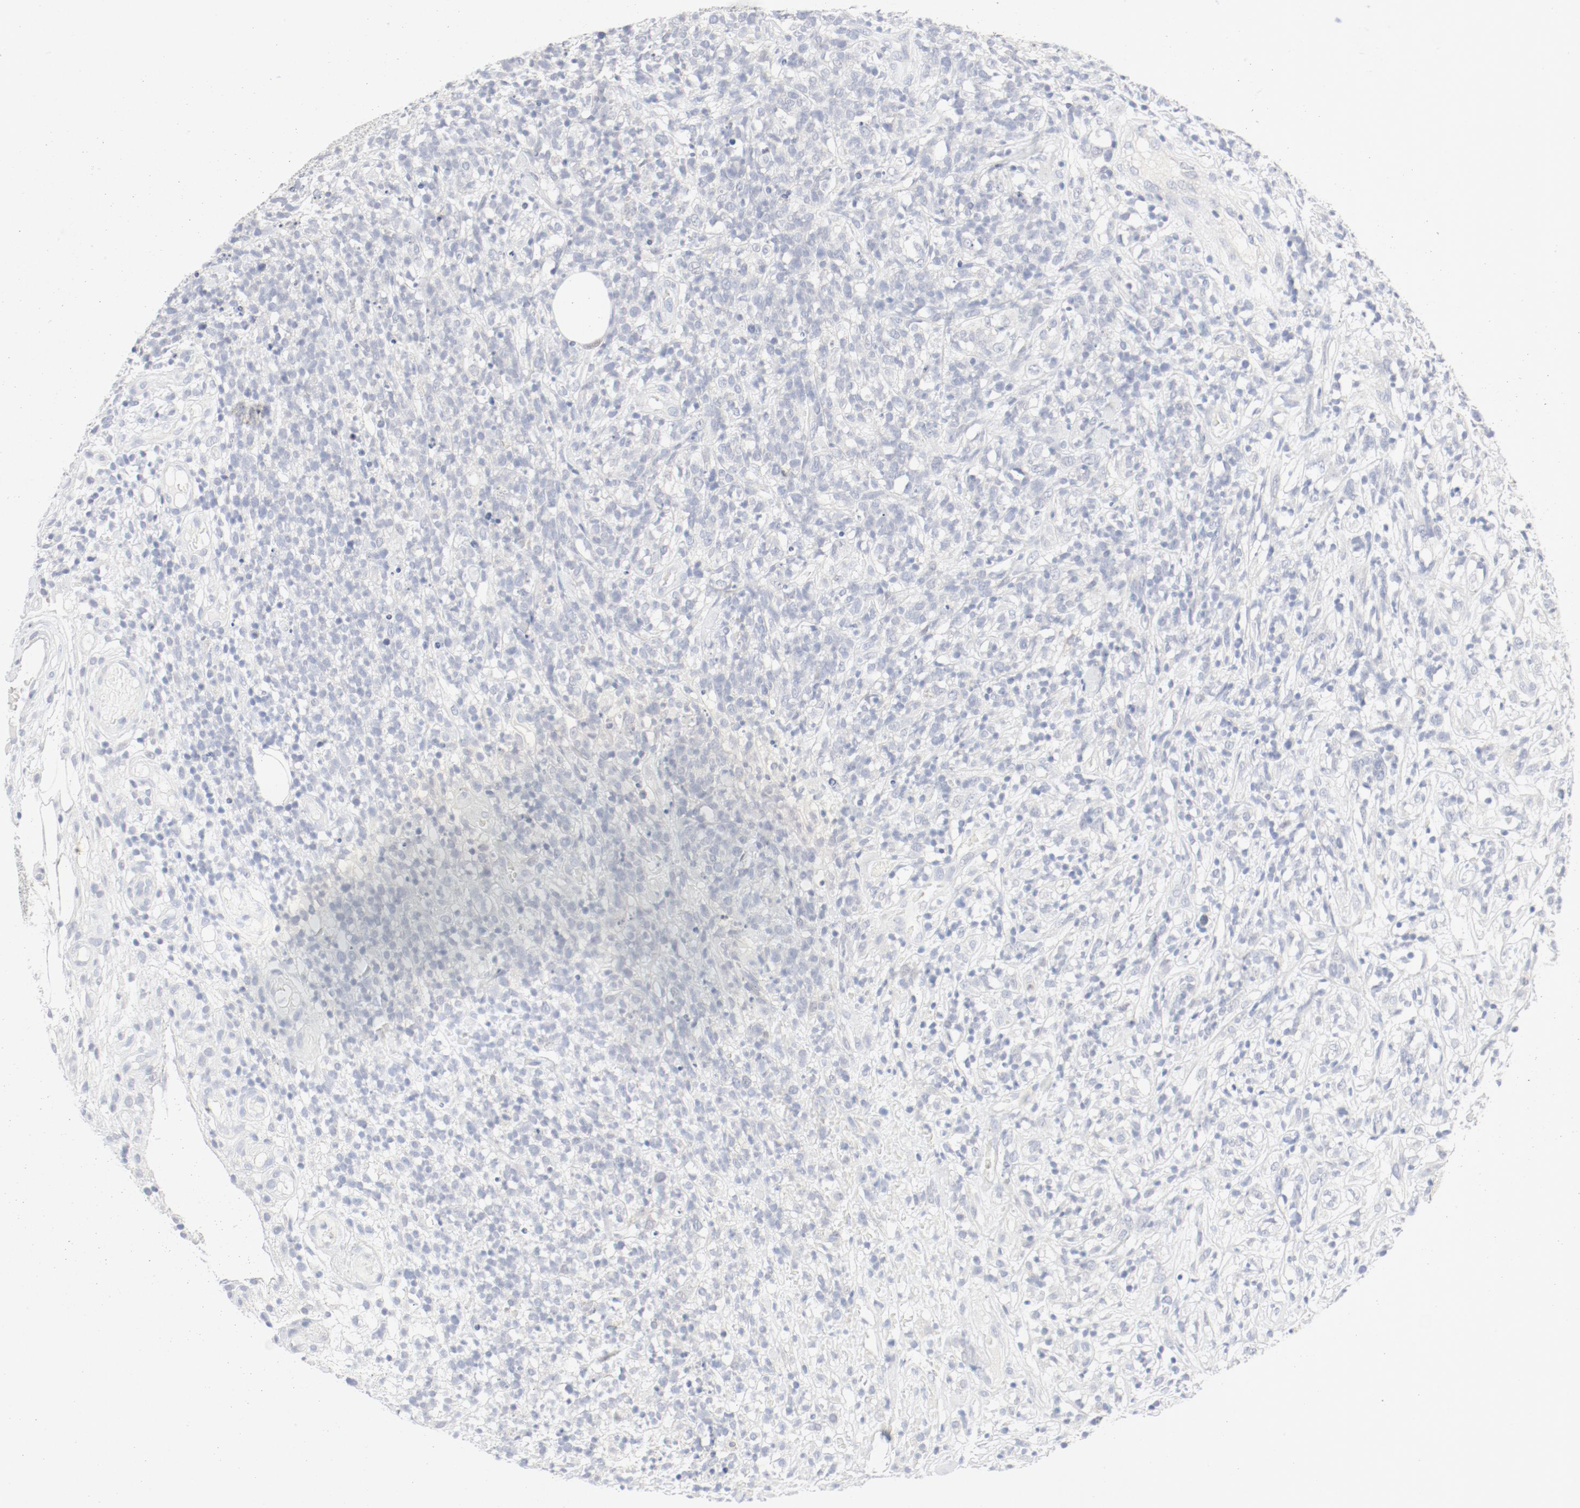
{"staining": {"intensity": "negative", "quantity": "none", "location": "none"}, "tissue": "lymphoma", "cell_type": "Tumor cells", "image_type": "cancer", "snomed": [{"axis": "morphology", "description": "Malignant lymphoma, non-Hodgkin's type, High grade"}, {"axis": "topography", "description": "Lymph node"}], "caption": "Lymphoma was stained to show a protein in brown. There is no significant positivity in tumor cells. (Stains: DAB immunohistochemistry with hematoxylin counter stain, Microscopy: brightfield microscopy at high magnification).", "gene": "PGM1", "patient": {"sex": "female", "age": 73}}